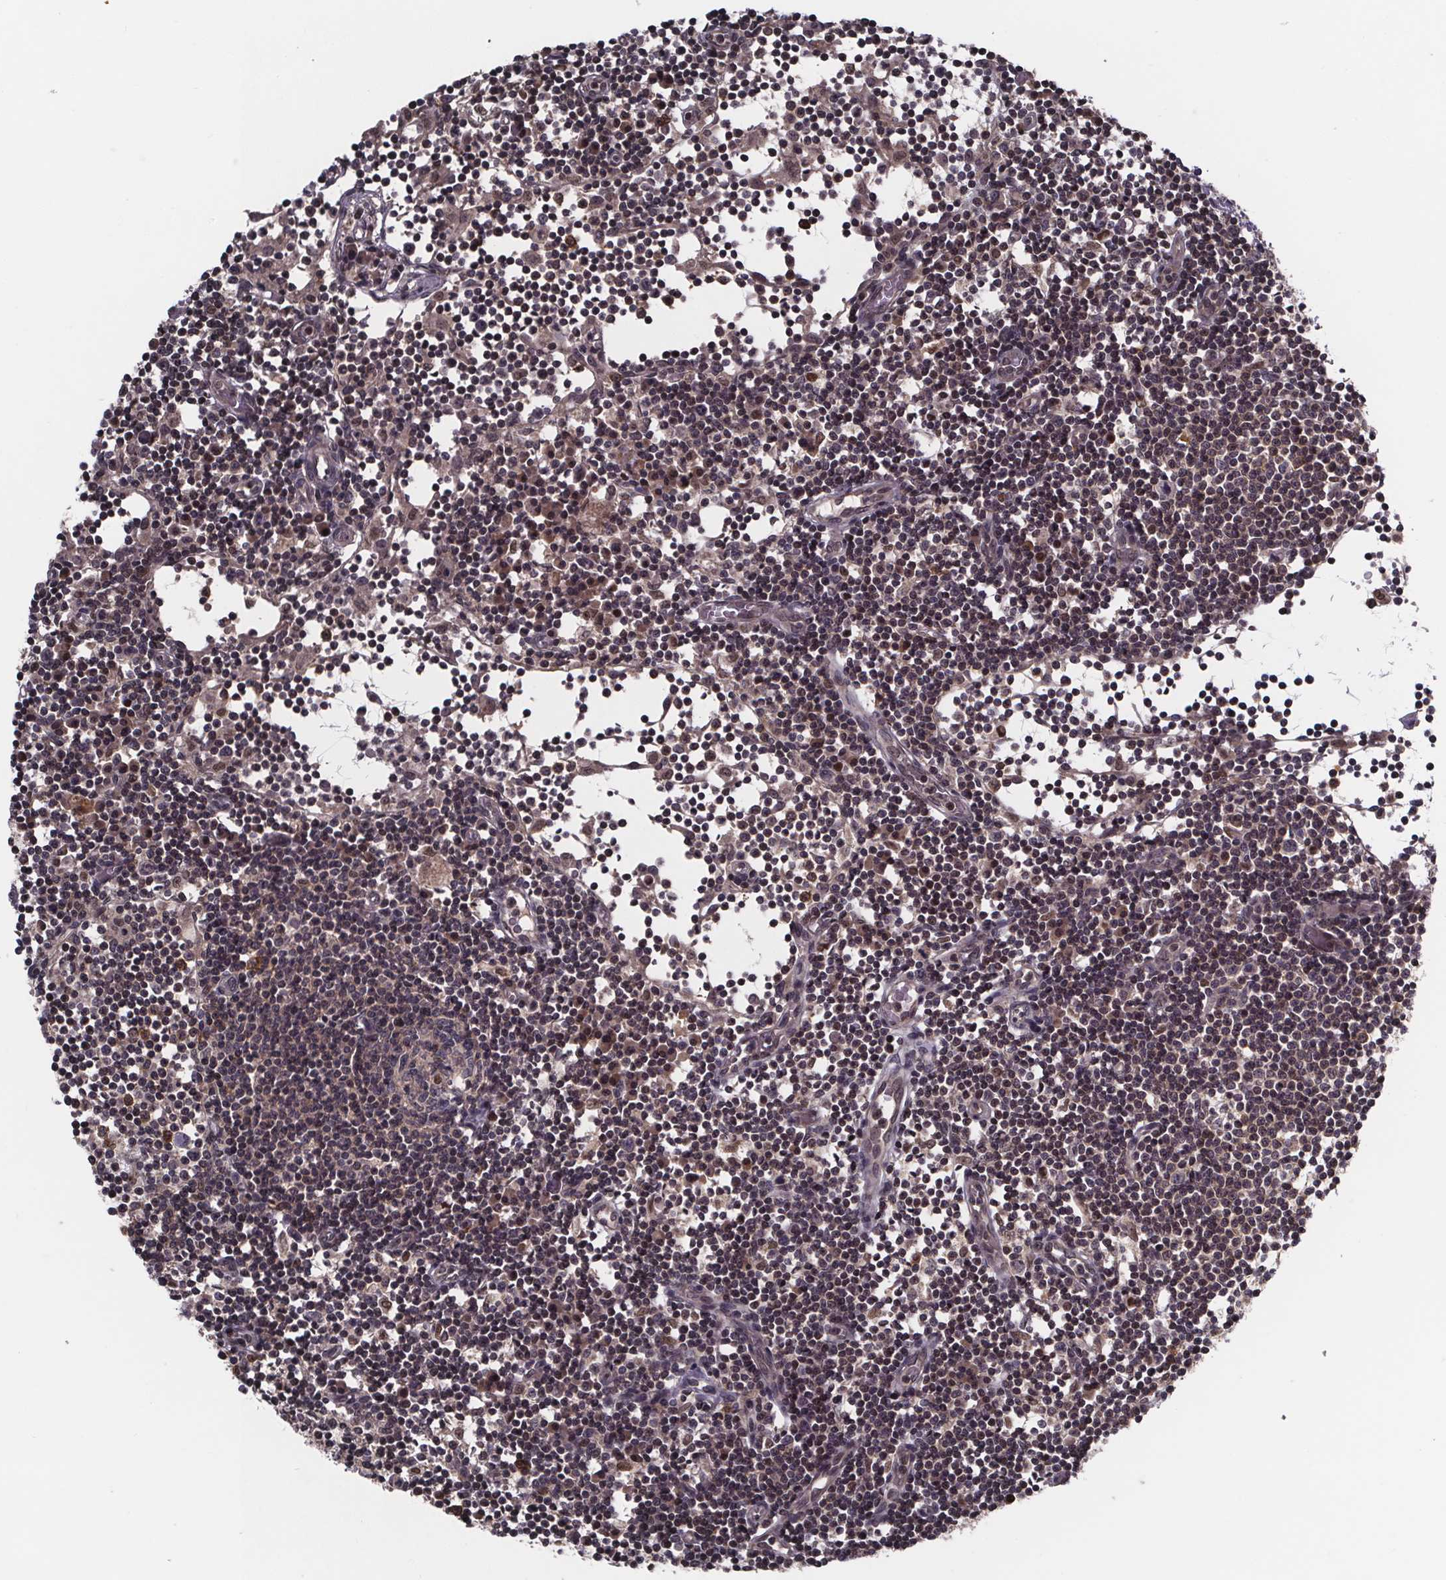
{"staining": {"intensity": "weak", "quantity": "25%-75%", "location": "nuclear"}, "tissue": "lymph node", "cell_type": "Germinal center cells", "image_type": "normal", "snomed": [{"axis": "morphology", "description": "Normal tissue, NOS"}, {"axis": "topography", "description": "Lymph node"}], "caption": "Immunohistochemistry photomicrograph of normal lymph node: lymph node stained using immunohistochemistry (IHC) demonstrates low levels of weak protein expression localized specifically in the nuclear of germinal center cells, appearing as a nuclear brown color.", "gene": "FN3KRP", "patient": {"sex": "female", "age": 72}}